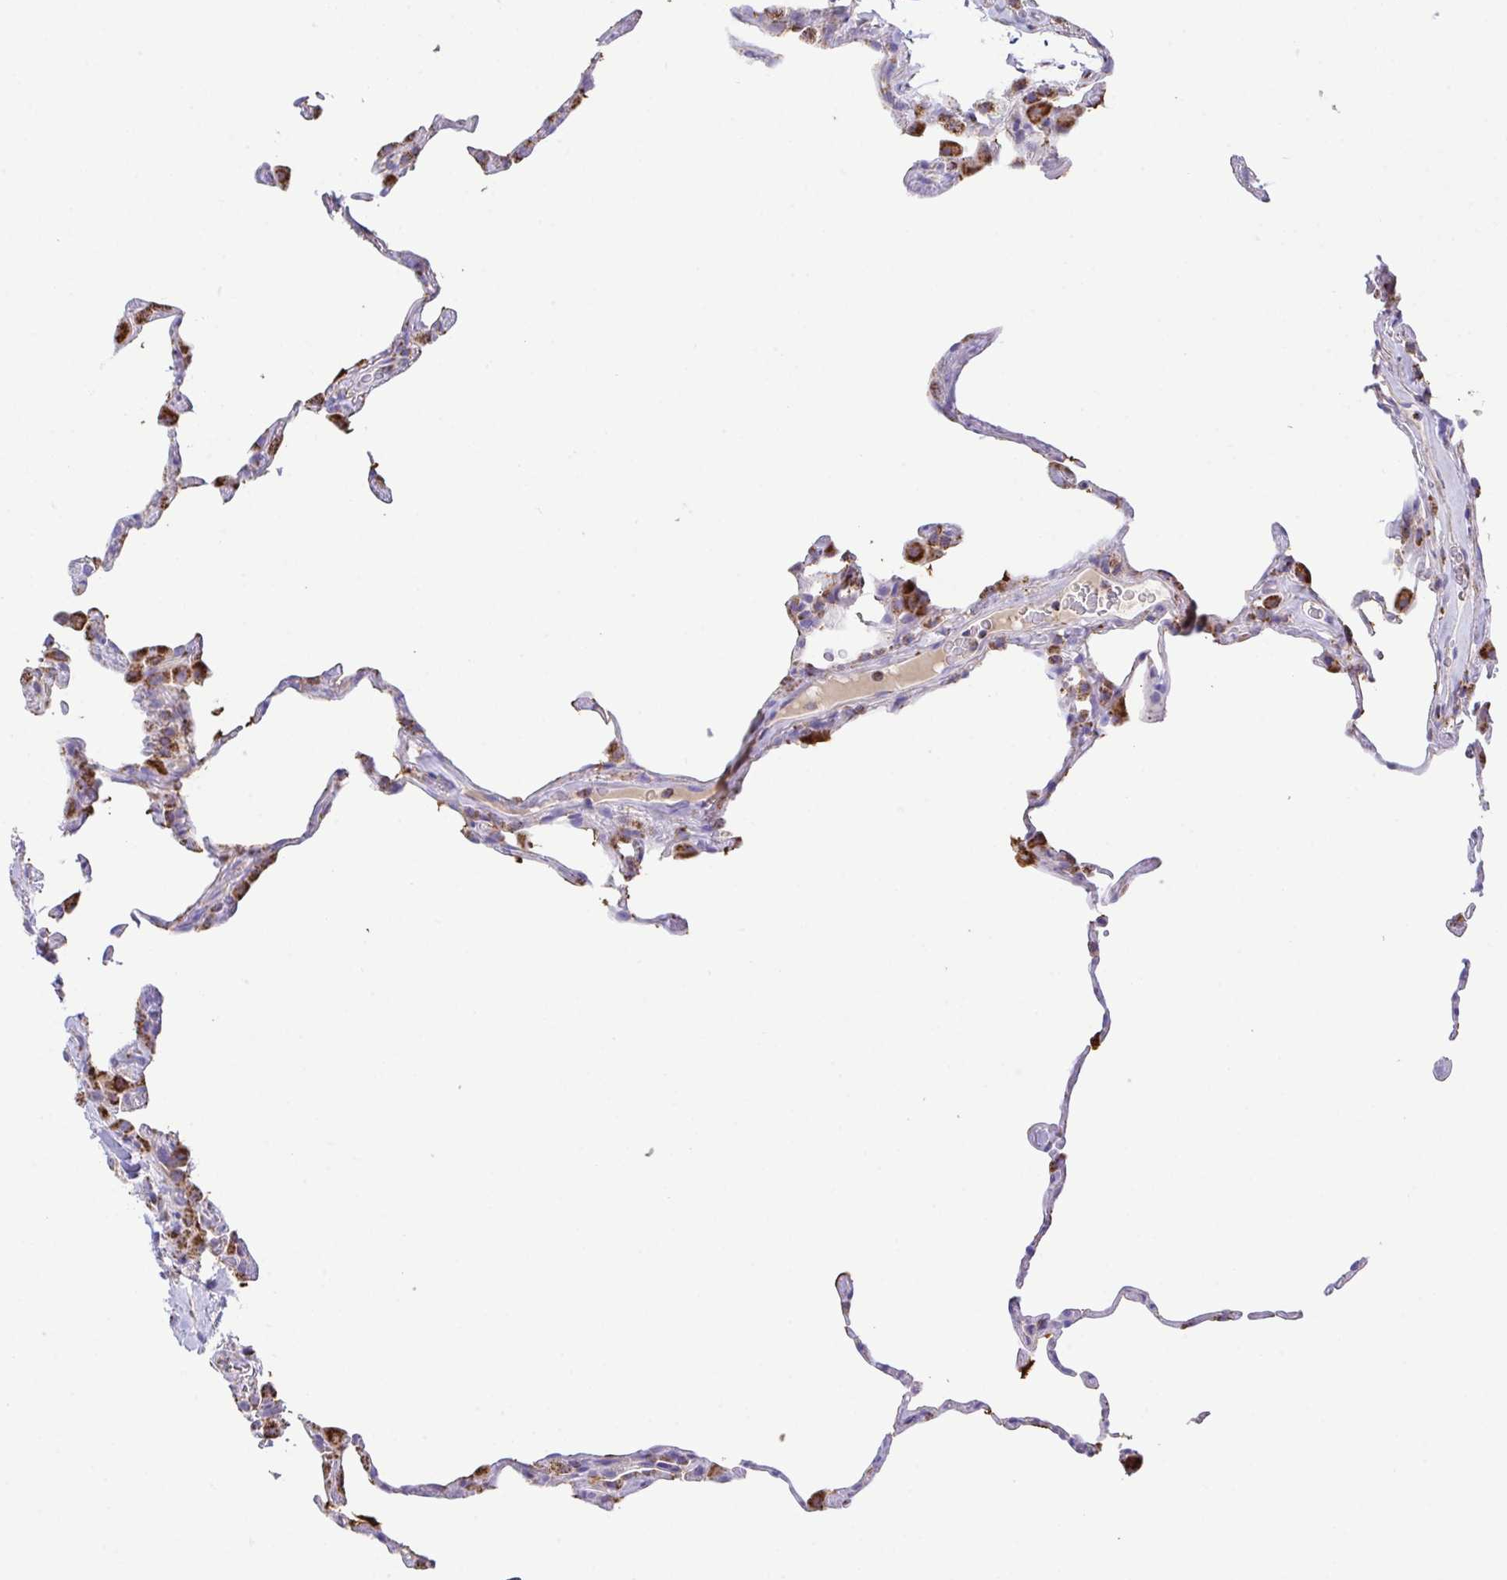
{"staining": {"intensity": "strong", "quantity": "25%-75%", "location": "cytoplasmic/membranous"}, "tissue": "lung", "cell_type": "Alveolar cells", "image_type": "normal", "snomed": [{"axis": "morphology", "description": "Normal tissue, NOS"}, {"axis": "topography", "description": "Lung"}], "caption": "High-power microscopy captured an IHC micrograph of normal lung, revealing strong cytoplasmic/membranous expression in about 25%-75% of alveolar cells.", "gene": "PCMTD2", "patient": {"sex": "female", "age": 57}}